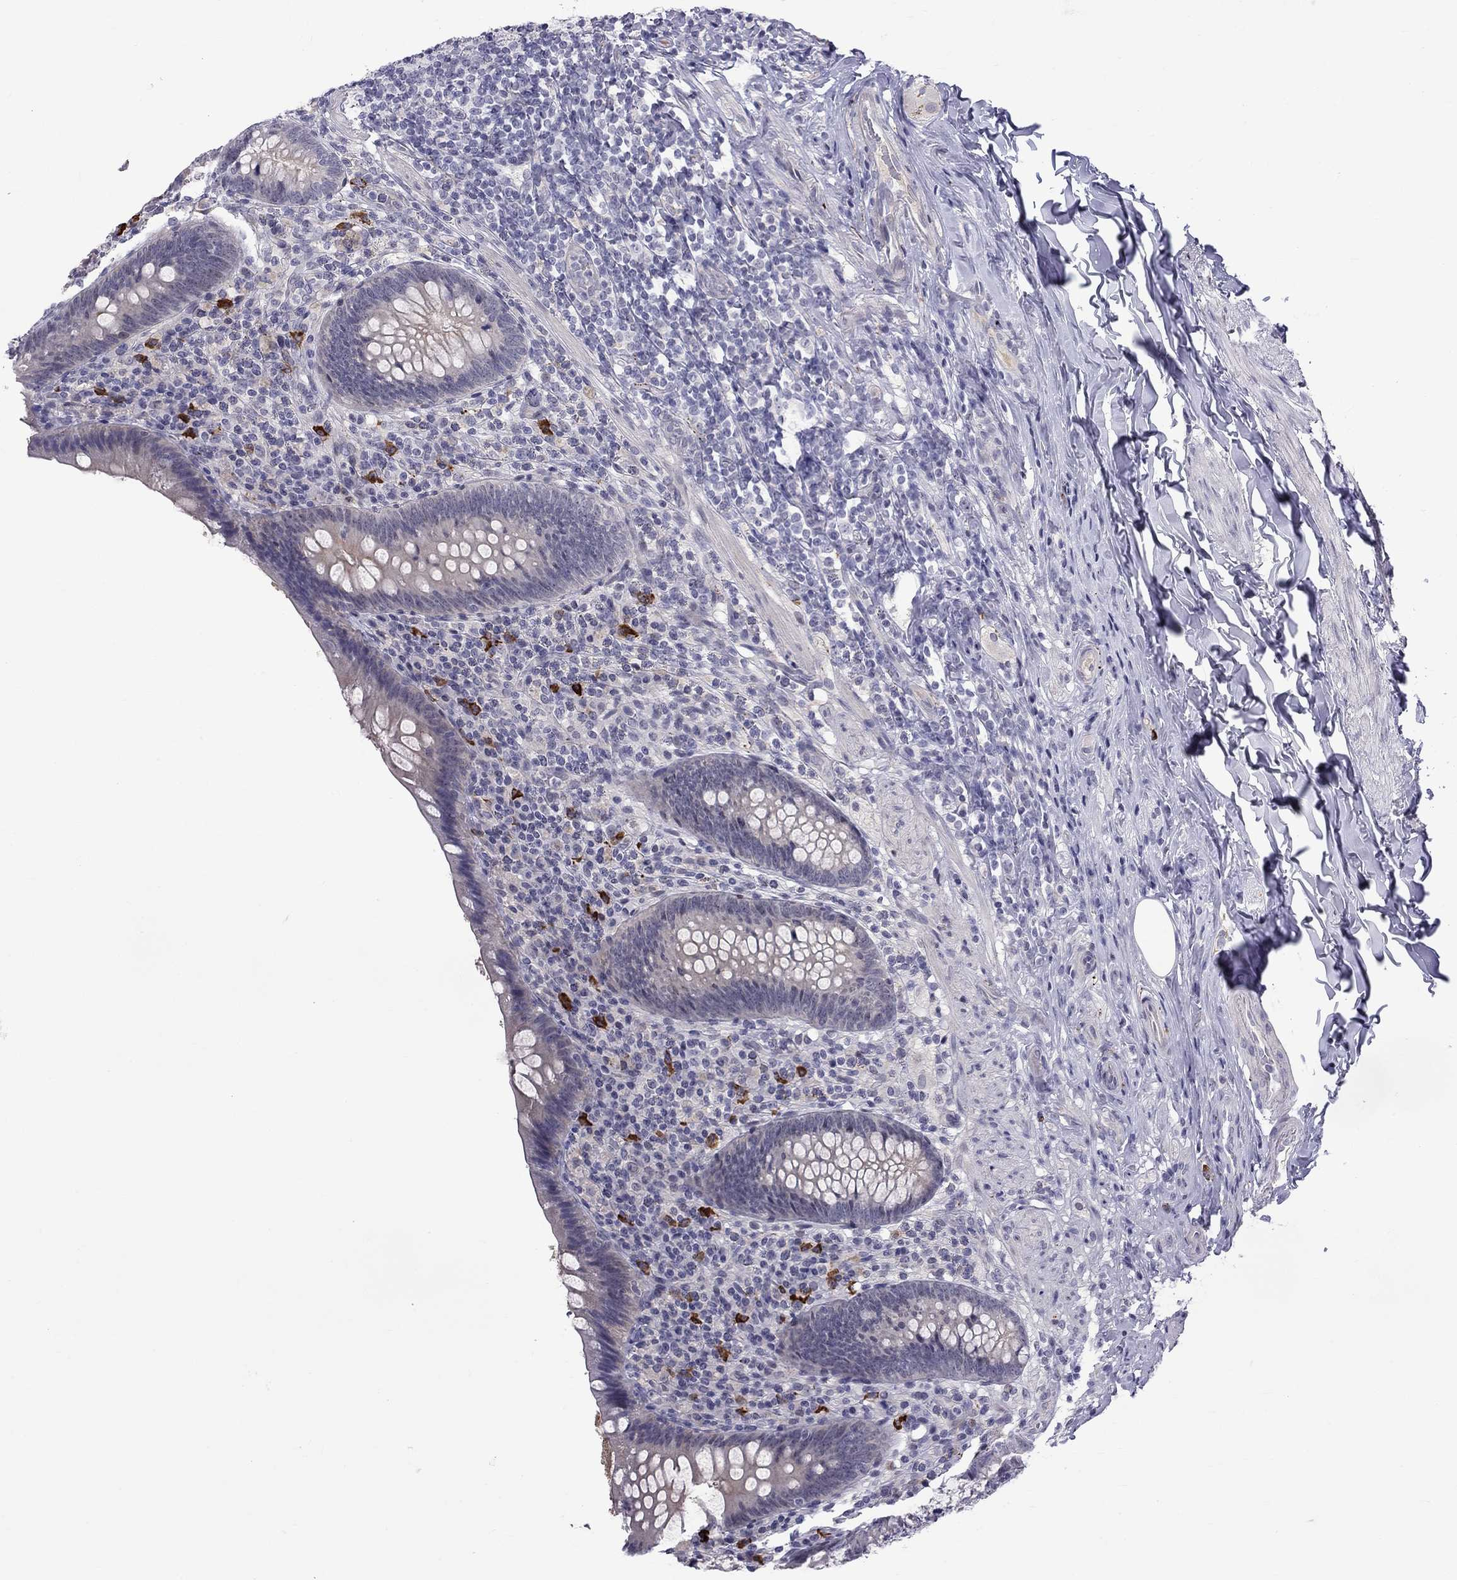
{"staining": {"intensity": "negative", "quantity": "none", "location": "none"}, "tissue": "appendix", "cell_type": "Glandular cells", "image_type": "normal", "snomed": [{"axis": "morphology", "description": "Normal tissue, NOS"}, {"axis": "topography", "description": "Appendix"}], "caption": "DAB (3,3'-diaminobenzidine) immunohistochemical staining of unremarkable appendix displays no significant positivity in glandular cells. (Immunohistochemistry, brightfield microscopy, high magnification).", "gene": "RTL9", "patient": {"sex": "male", "age": 47}}